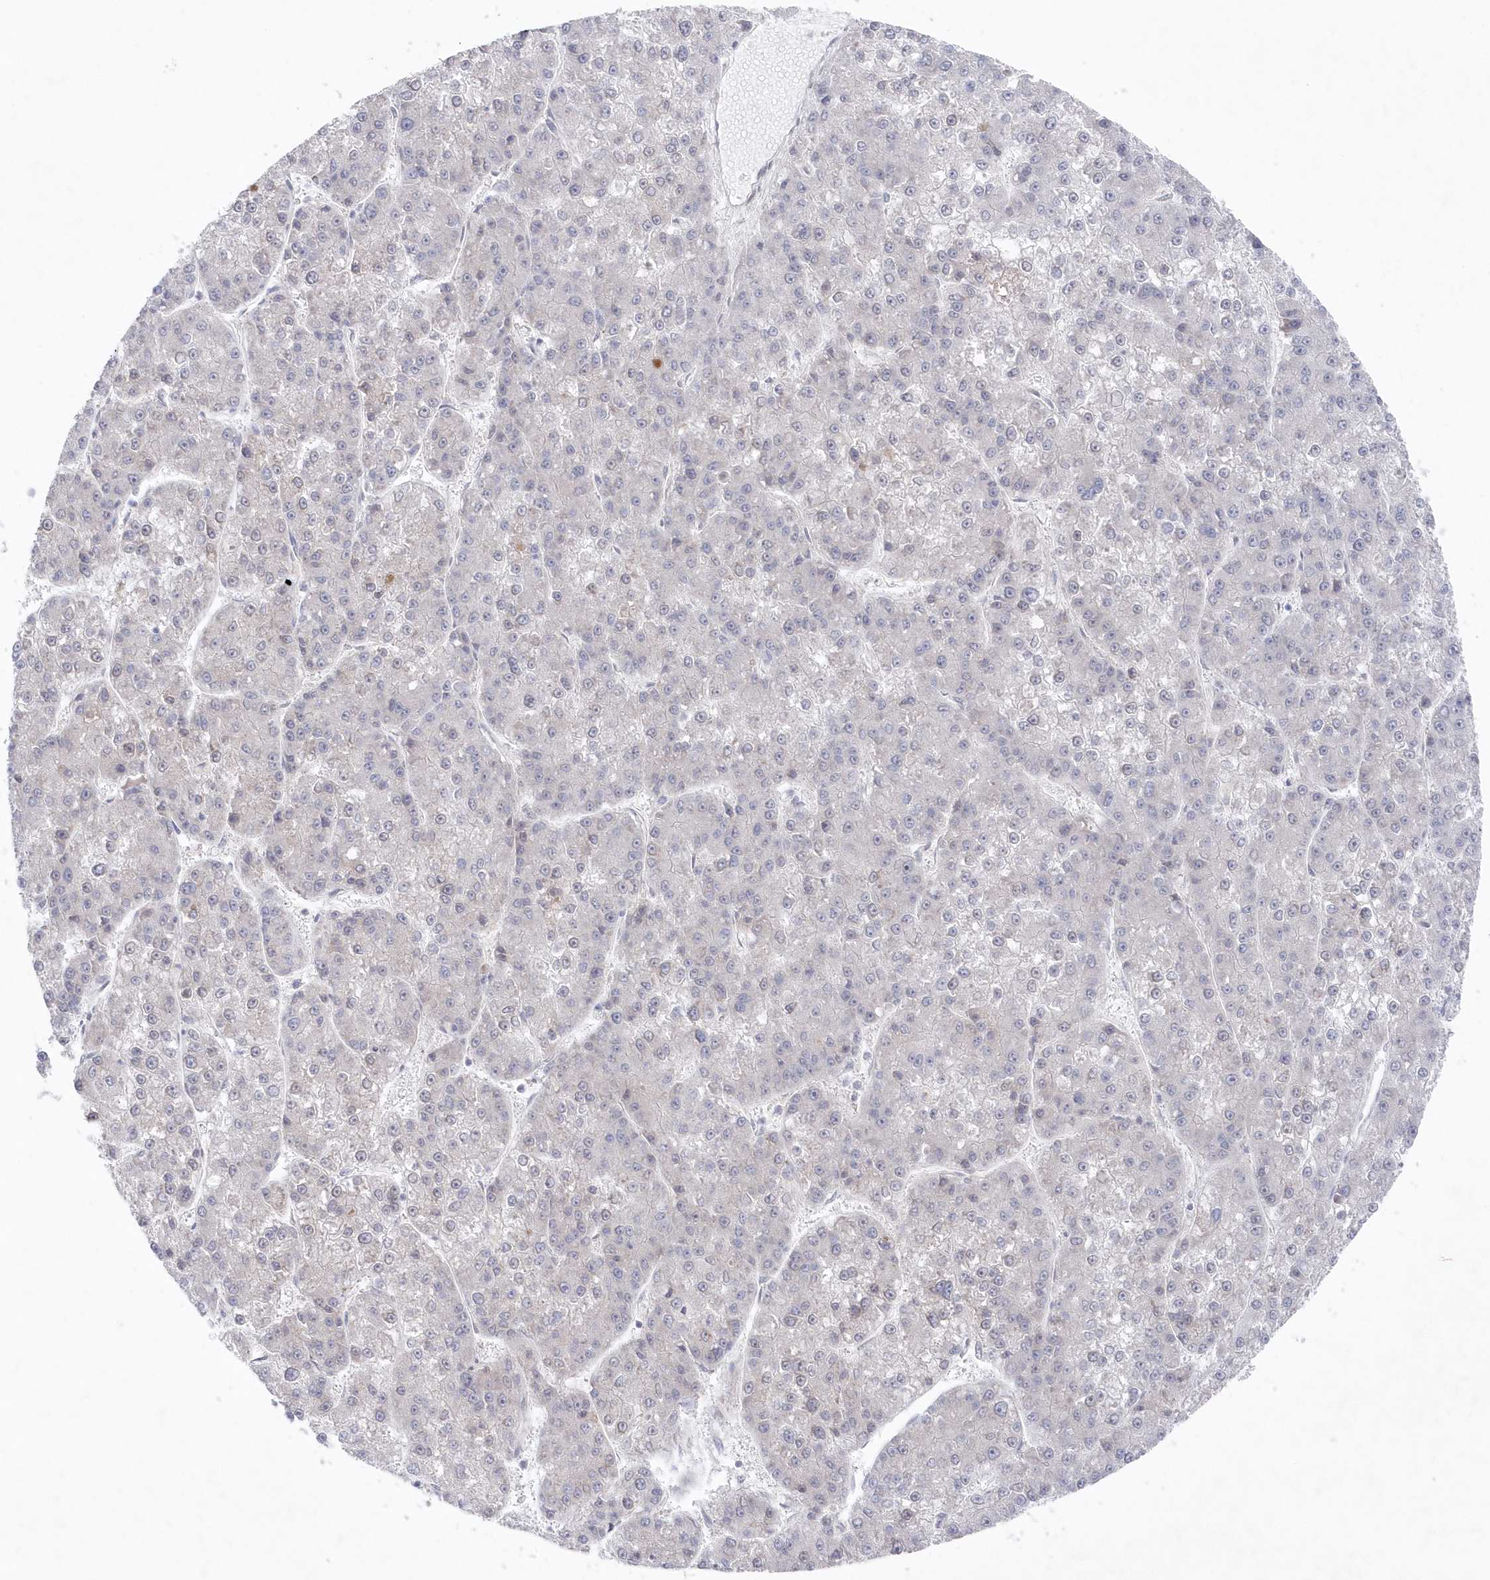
{"staining": {"intensity": "negative", "quantity": "none", "location": "none"}, "tissue": "liver cancer", "cell_type": "Tumor cells", "image_type": "cancer", "snomed": [{"axis": "morphology", "description": "Carcinoma, Hepatocellular, NOS"}, {"axis": "topography", "description": "Liver"}], "caption": "Immunohistochemistry of hepatocellular carcinoma (liver) exhibits no staining in tumor cells.", "gene": "KIAA1586", "patient": {"sex": "female", "age": 73}}